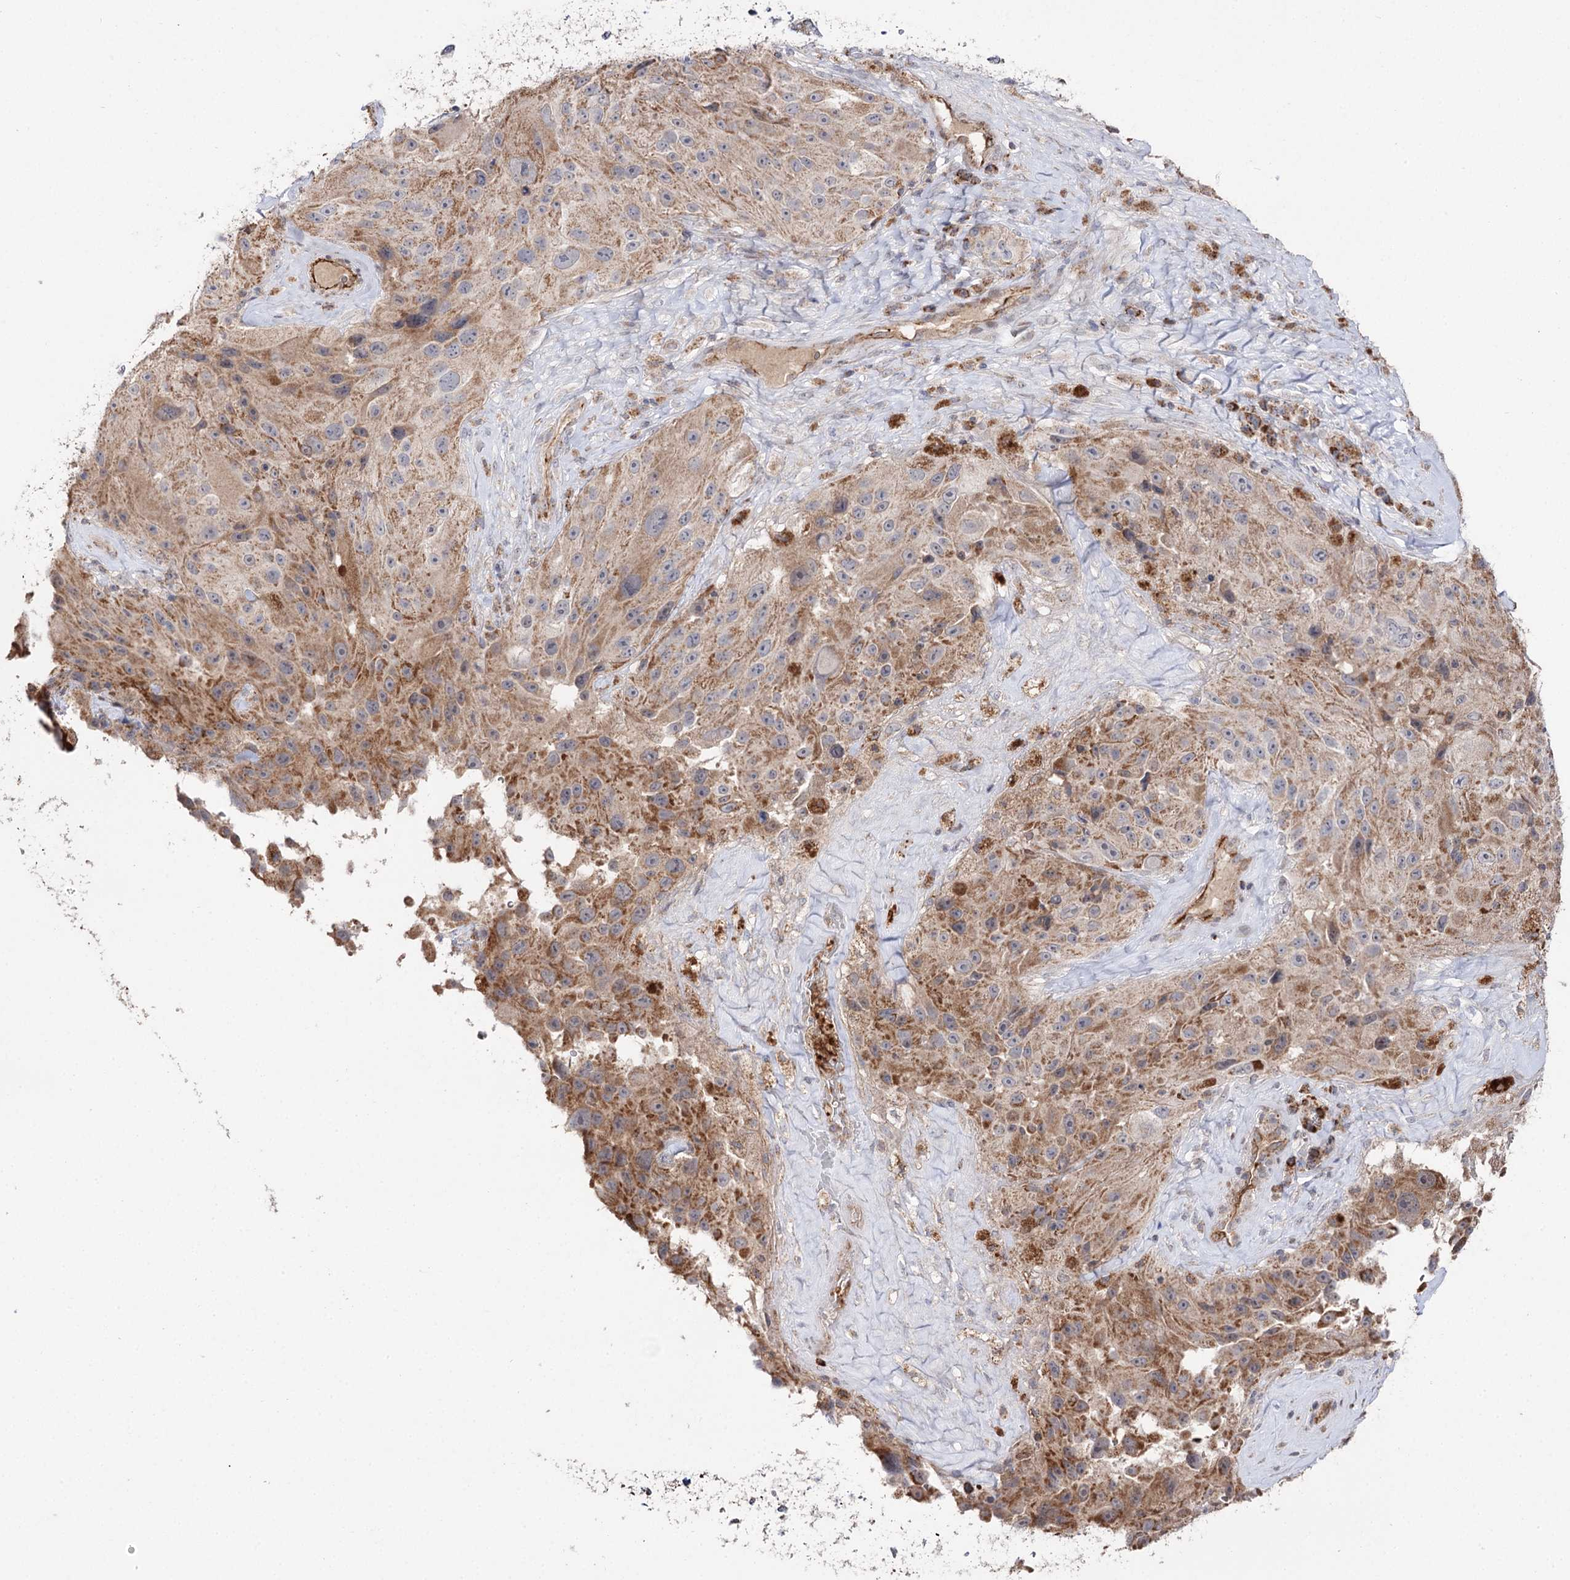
{"staining": {"intensity": "moderate", "quantity": "25%-75%", "location": "cytoplasmic/membranous"}, "tissue": "melanoma", "cell_type": "Tumor cells", "image_type": "cancer", "snomed": [{"axis": "morphology", "description": "Malignant melanoma, Metastatic site"}, {"axis": "topography", "description": "Lymph node"}], "caption": "Melanoma stained with DAB (3,3'-diaminobenzidine) immunohistochemistry displays medium levels of moderate cytoplasmic/membranous expression in about 25%-75% of tumor cells.", "gene": "CBR4", "patient": {"sex": "male", "age": 62}}